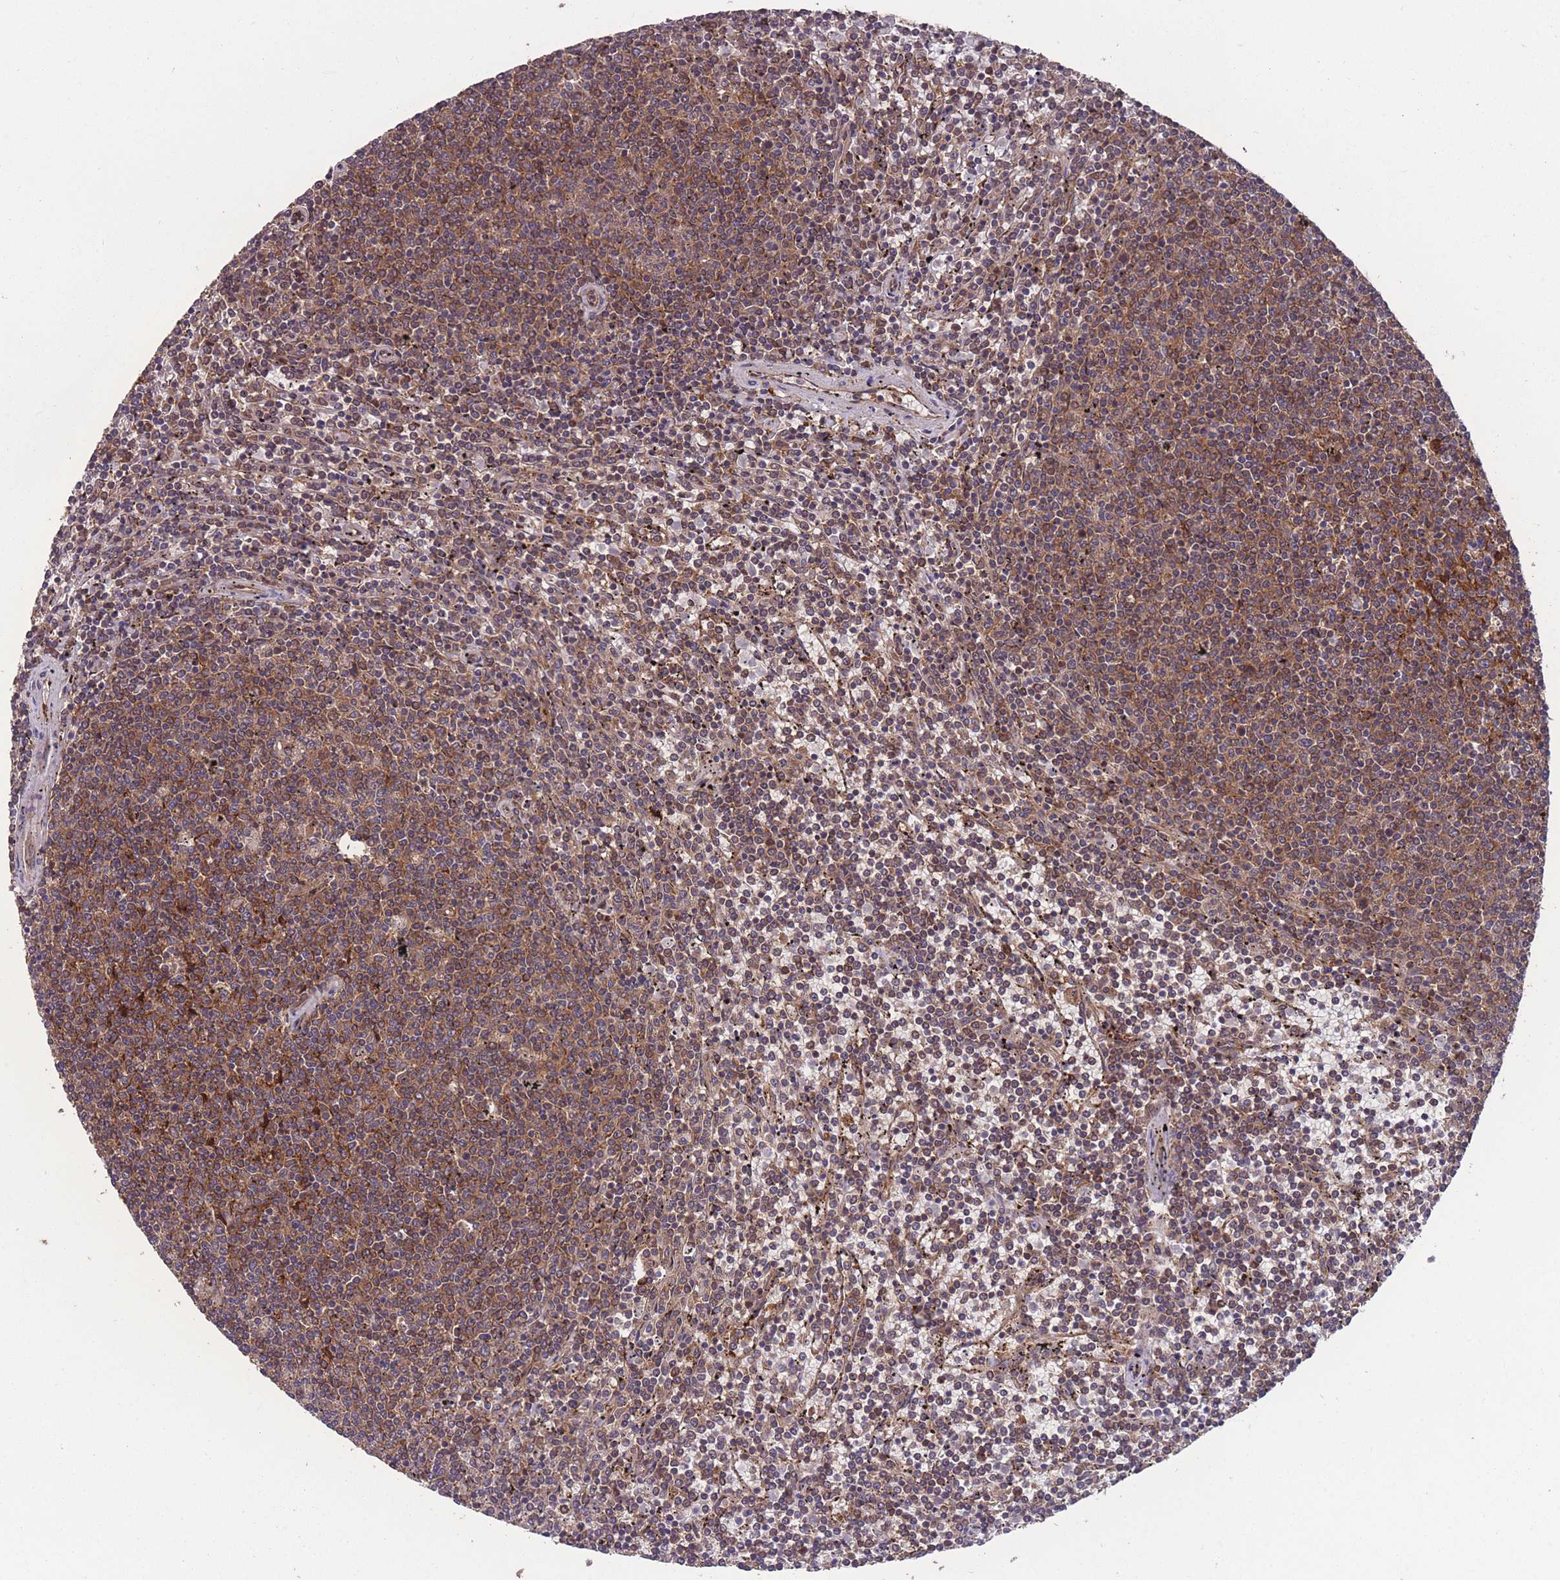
{"staining": {"intensity": "moderate", "quantity": "25%-75%", "location": "cytoplasmic/membranous"}, "tissue": "lymphoma", "cell_type": "Tumor cells", "image_type": "cancer", "snomed": [{"axis": "morphology", "description": "Malignant lymphoma, non-Hodgkin's type, Low grade"}, {"axis": "topography", "description": "Spleen"}], "caption": "DAB (3,3'-diaminobenzidine) immunohistochemical staining of human lymphoma exhibits moderate cytoplasmic/membranous protein expression in about 25%-75% of tumor cells. (IHC, brightfield microscopy, high magnification).", "gene": "ZPR1", "patient": {"sex": "female", "age": 50}}